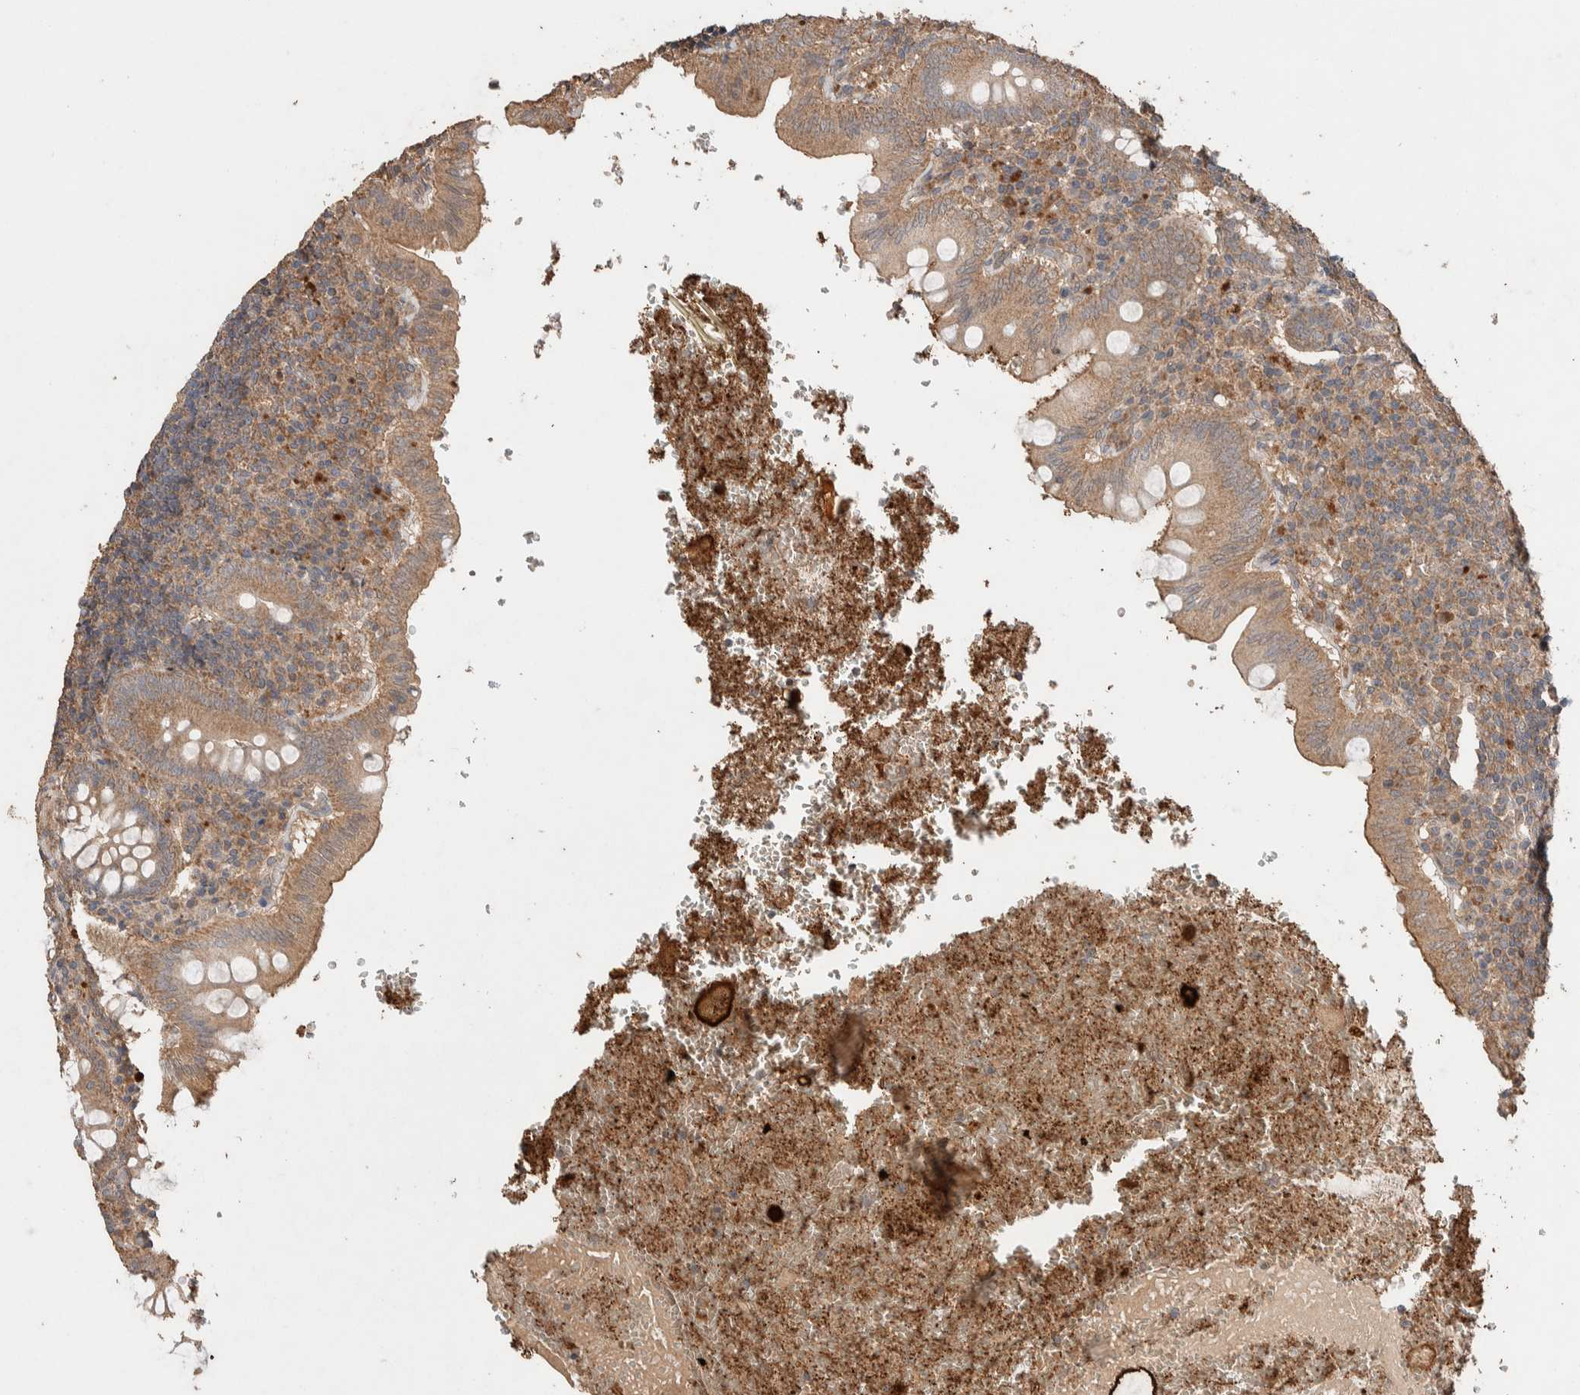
{"staining": {"intensity": "weak", "quantity": ">75%", "location": "cytoplasmic/membranous"}, "tissue": "appendix", "cell_type": "Glandular cells", "image_type": "normal", "snomed": [{"axis": "morphology", "description": "Normal tissue, NOS"}, {"axis": "topography", "description": "Appendix"}], "caption": "Appendix stained with immunohistochemistry (IHC) exhibits weak cytoplasmic/membranous expression in approximately >75% of glandular cells. (brown staining indicates protein expression, while blue staining denotes nuclei).", "gene": "KCNJ5", "patient": {"sex": "male", "age": 8}}